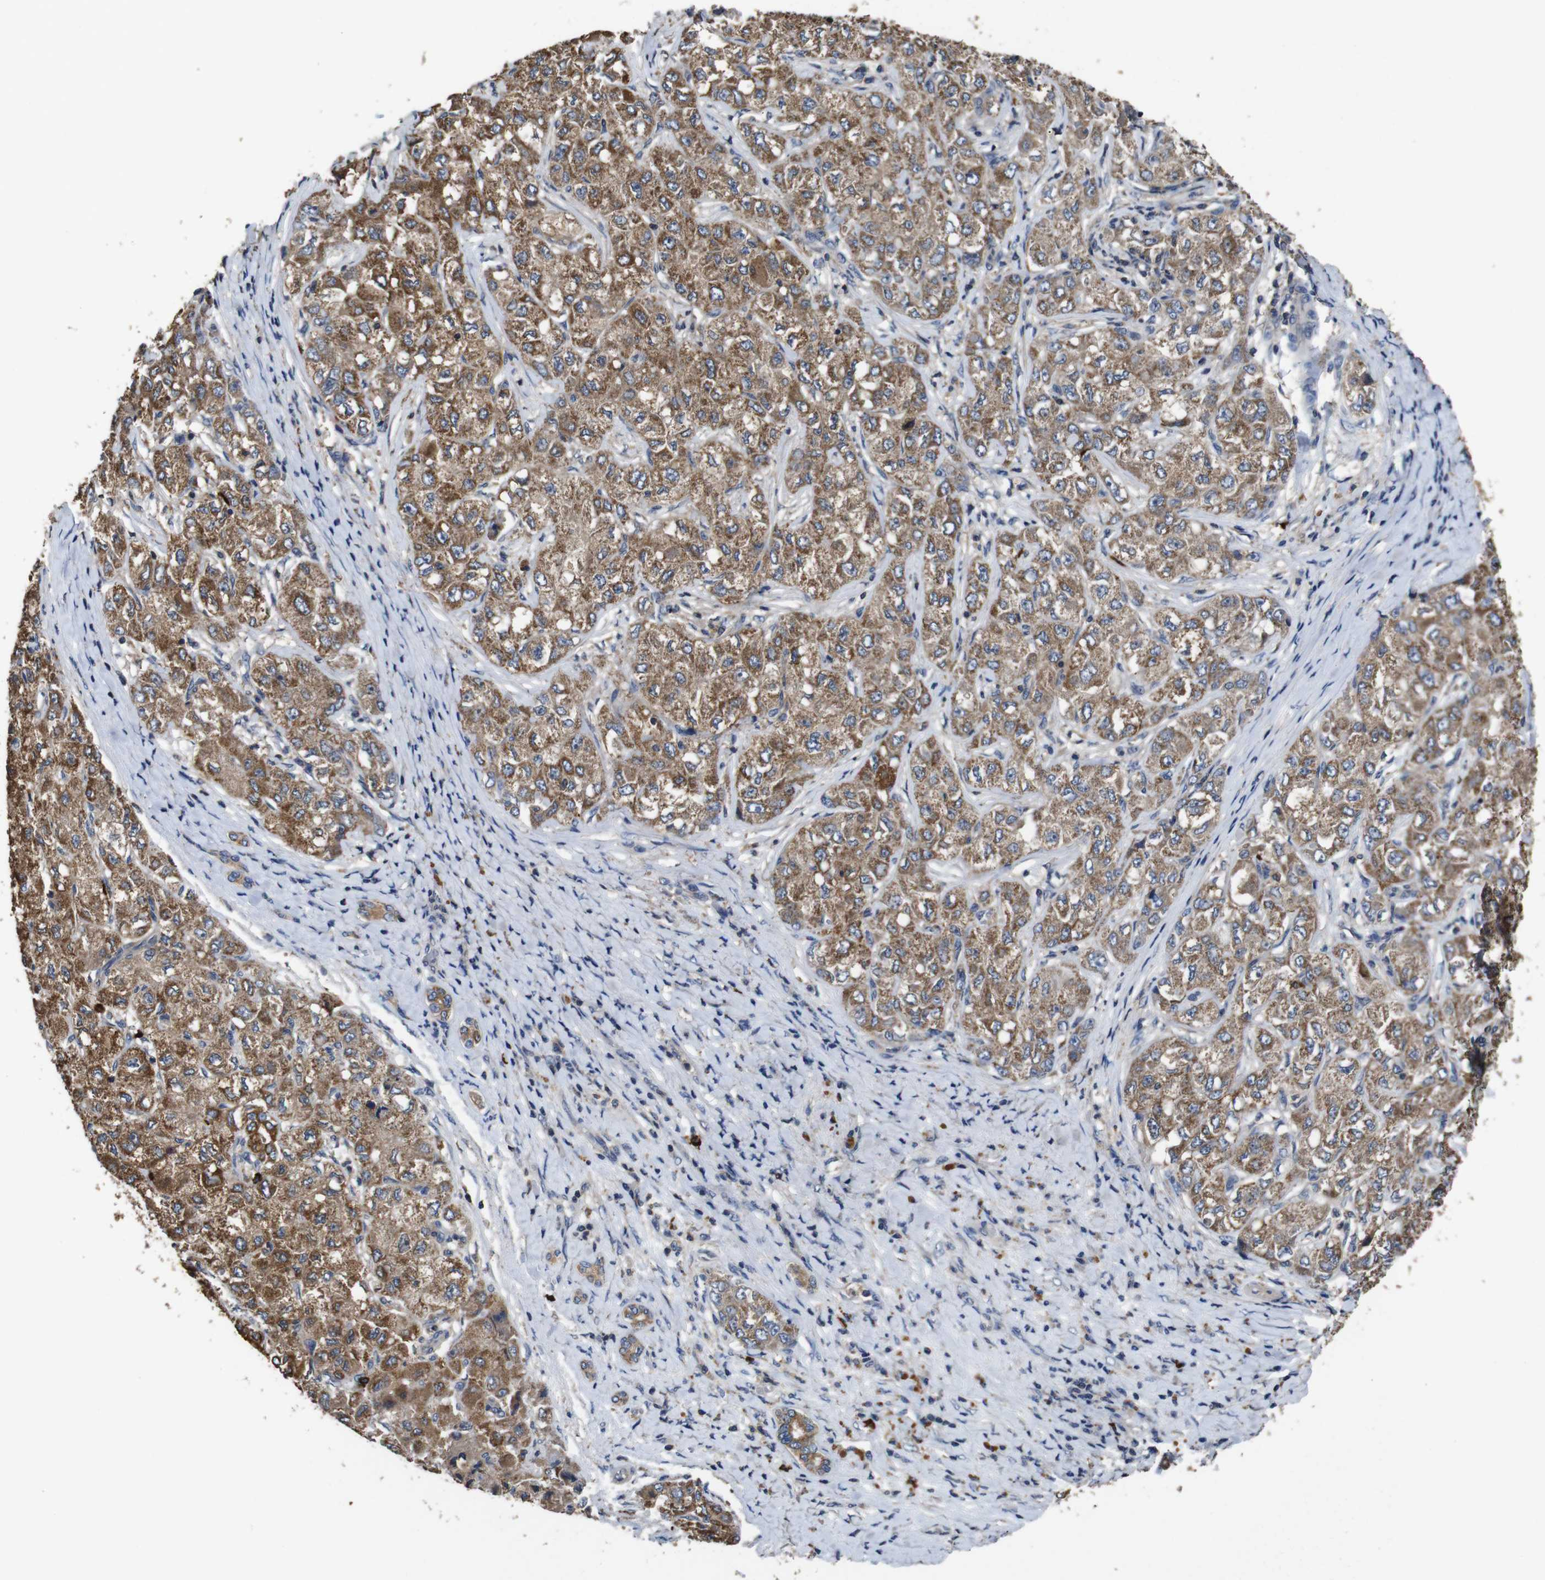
{"staining": {"intensity": "moderate", "quantity": ">75%", "location": "cytoplasmic/membranous"}, "tissue": "liver cancer", "cell_type": "Tumor cells", "image_type": "cancer", "snomed": [{"axis": "morphology", "description": "Carcinoma, Hepatocellular, NOS"}, {"axis": "topography", "description": "Liver"}], "caption": "Liver cancer (hepatocellular carcinoma) stained for a protein displays moderate cytoplasmic/membranous positivity in tumor cells.", "gene": "GLIPR1", "patient": {"sex": "male", "age": 80}}